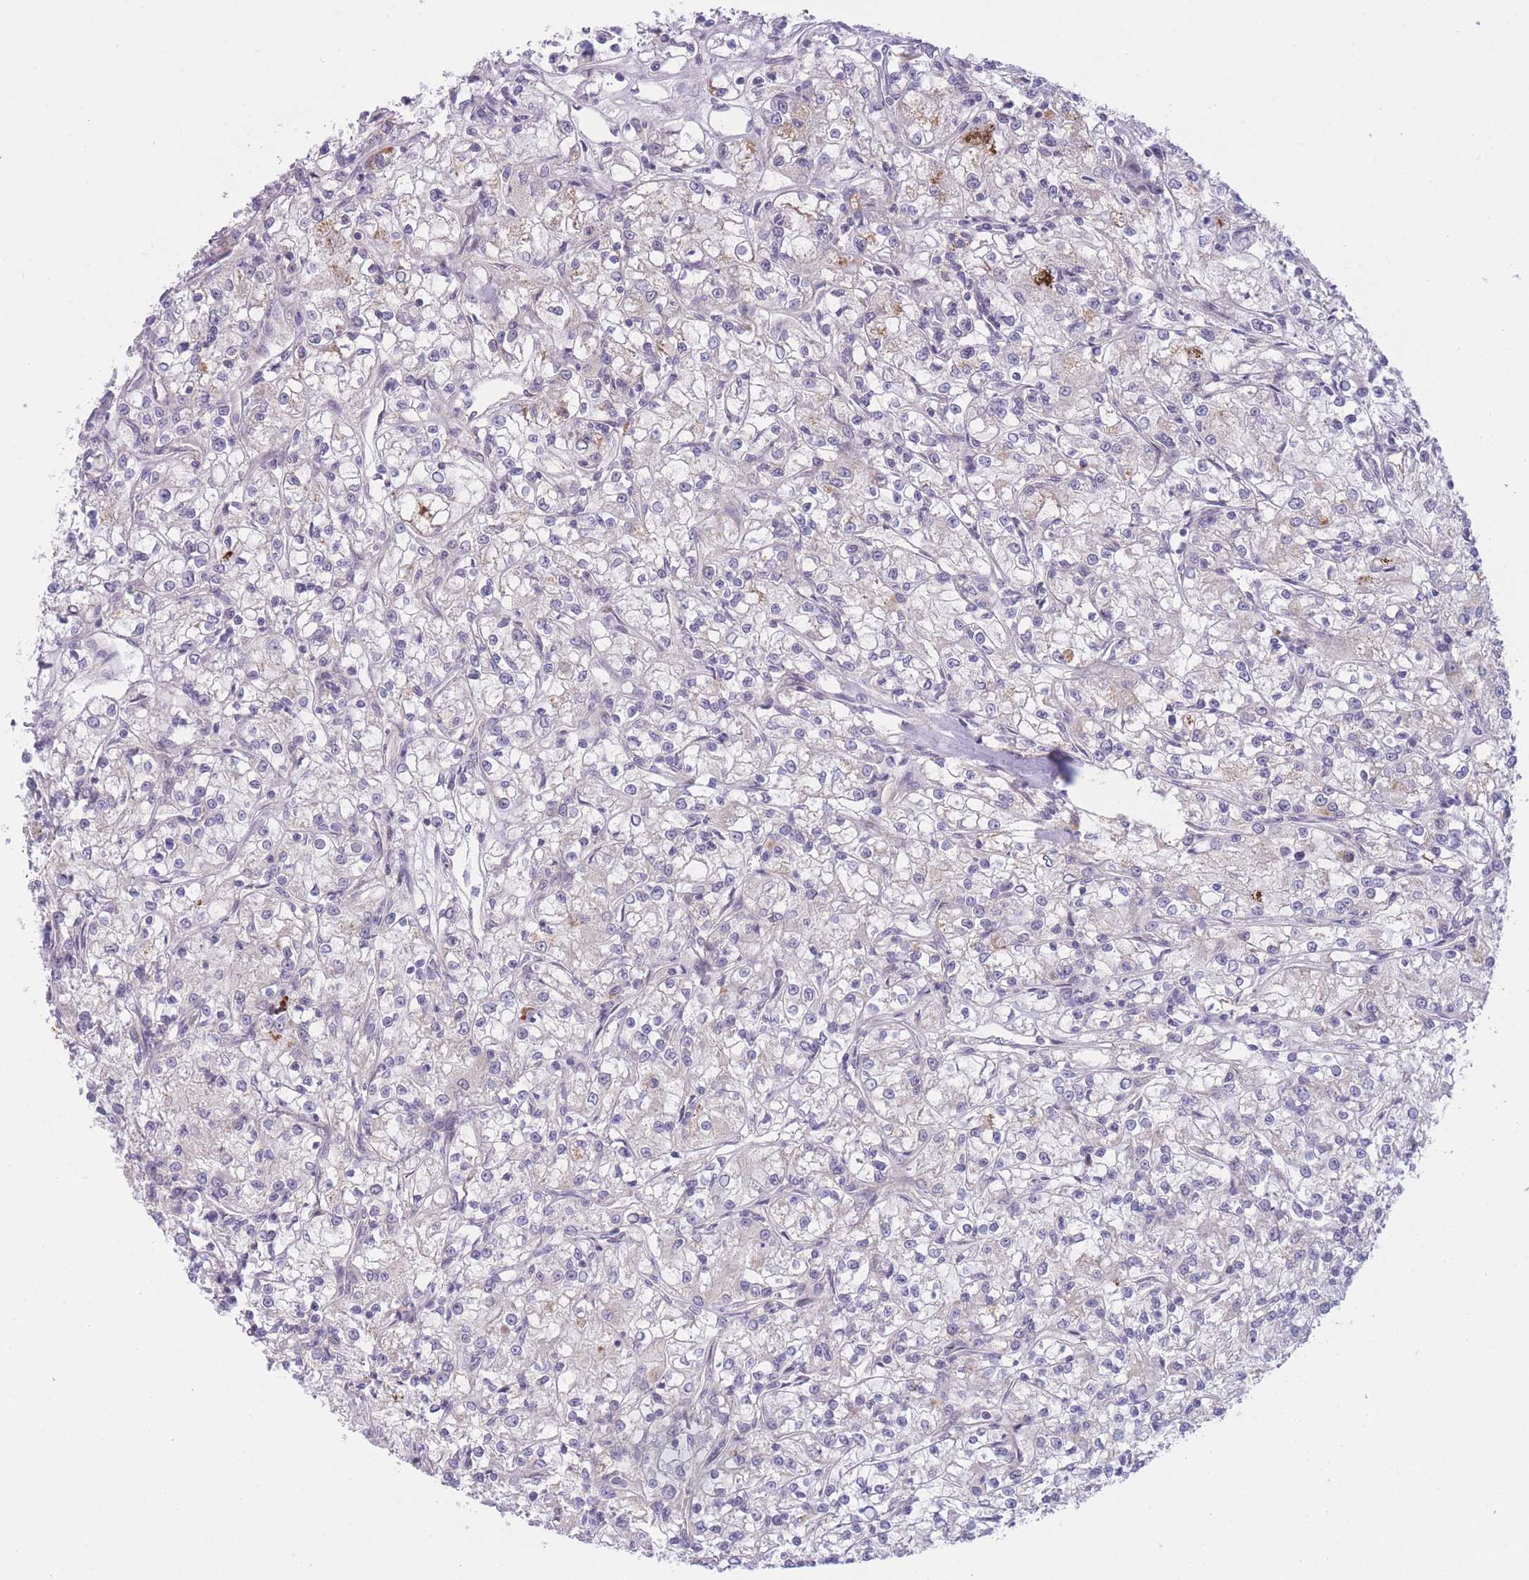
{"staining": {"intensity": "negative", "quantity": "none", "location": "none"}, "tissue": "renal cancer", "cell_type": "Tumor cells", "image_type": "cancer", "snomed": [{"axis": "morphology", "description": "Adenocarcinoma, NOS"}, {"axis": "topography", "description": "Kidney"}], "caption": "This is an immunohistochemistry photomicrograph of human renal adenocarcinoma. There is no staining in tumor cells.", "gene": "CDC25B", "patient": {"sex": "female", "age": 59}}